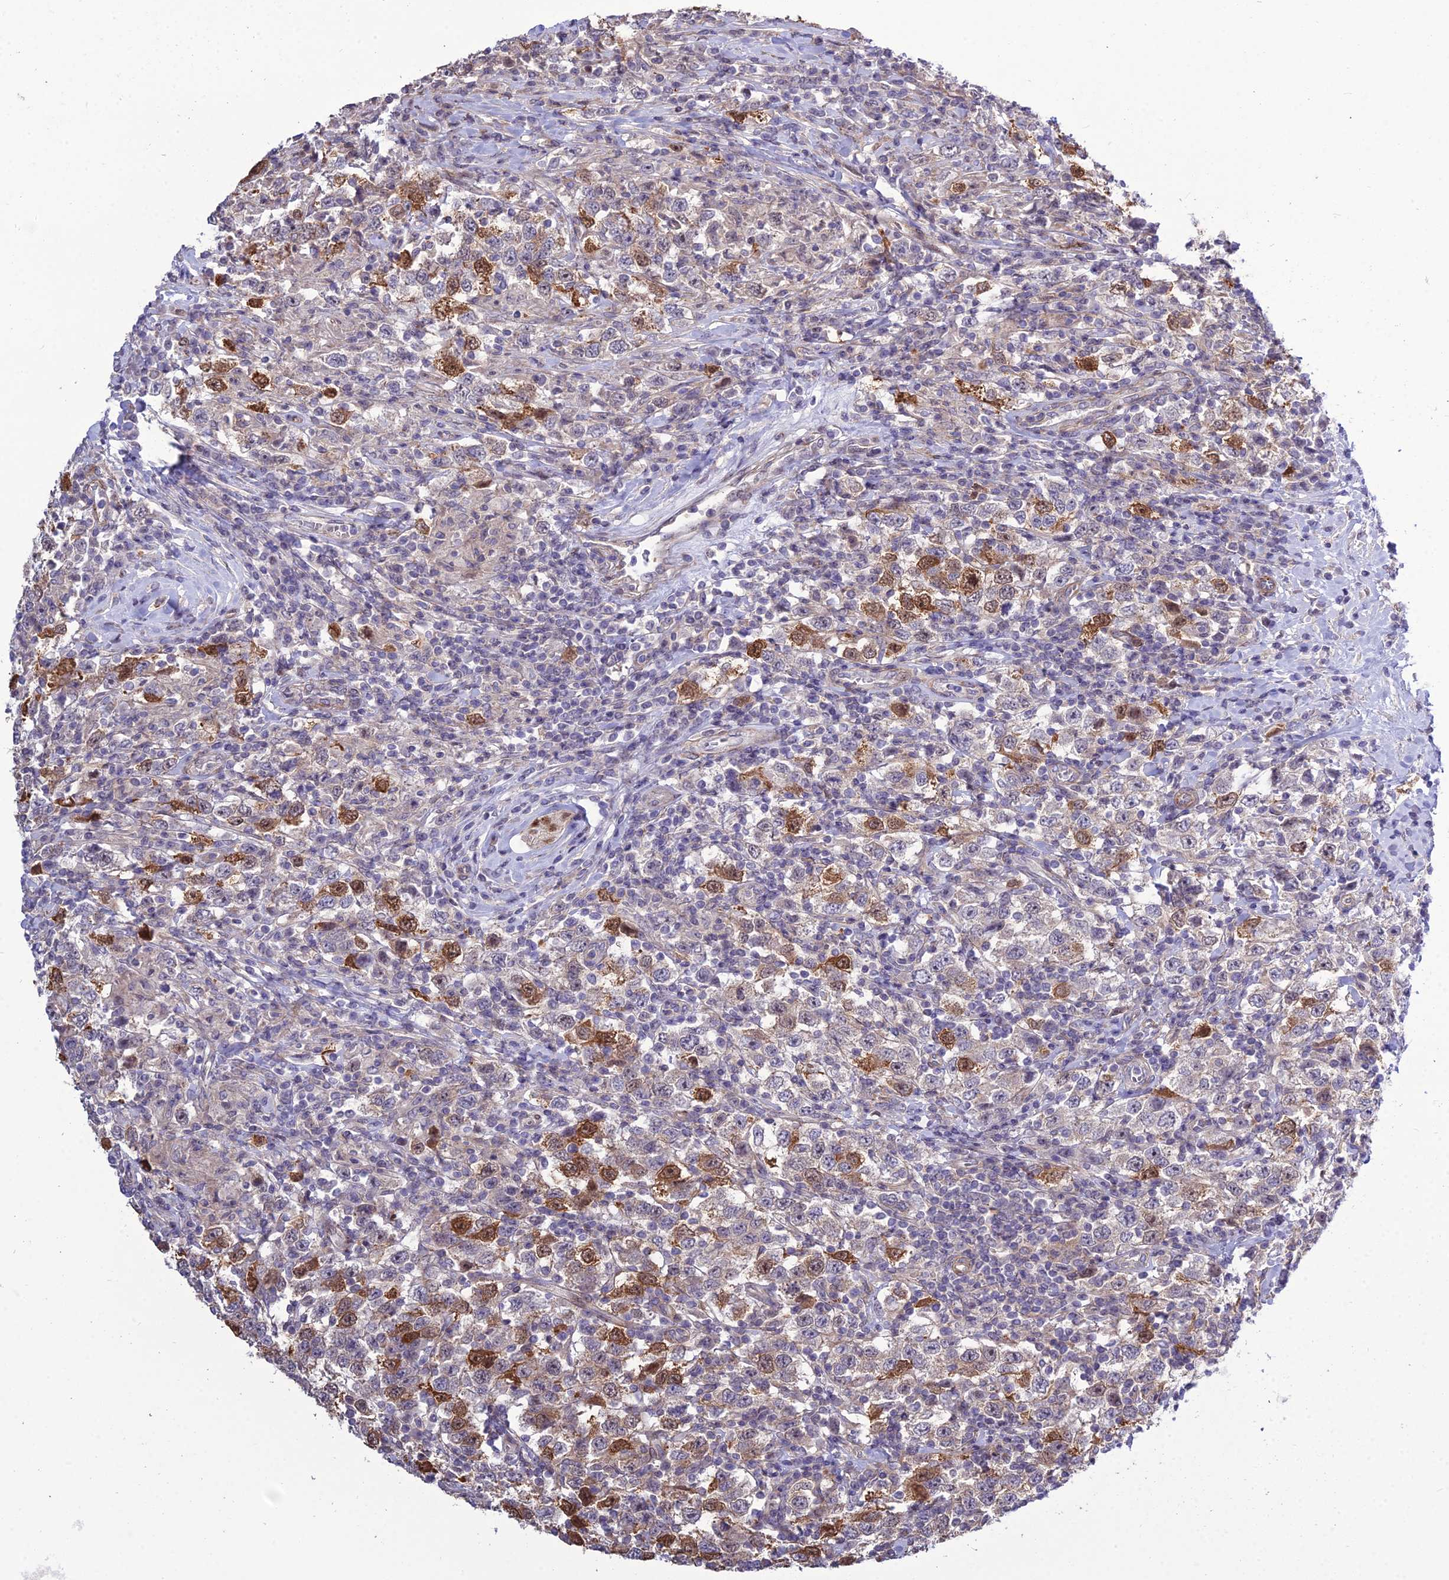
{"staining": {"intensity": "moderate", "quantity": "25%-75%", "location": "cytoplasmic/membranous,nuclear"}, "tissue": "testis cancer", "cell_type": "Tumor cells", "image_type": "cancer", "snomed": [{"axis": "morphology", "description": "Seminoma, NOS"}, {"axis": "topography", "description": "Testis"}], "caption": "The image demonstrates a brown stain indicating the presence of a protein in the cytoplasmic/membranous and nuclear of tumor cells in seminoma (testis).", "gene": "TSPYL2", "patient": {"sex": "male", "age": 41}}